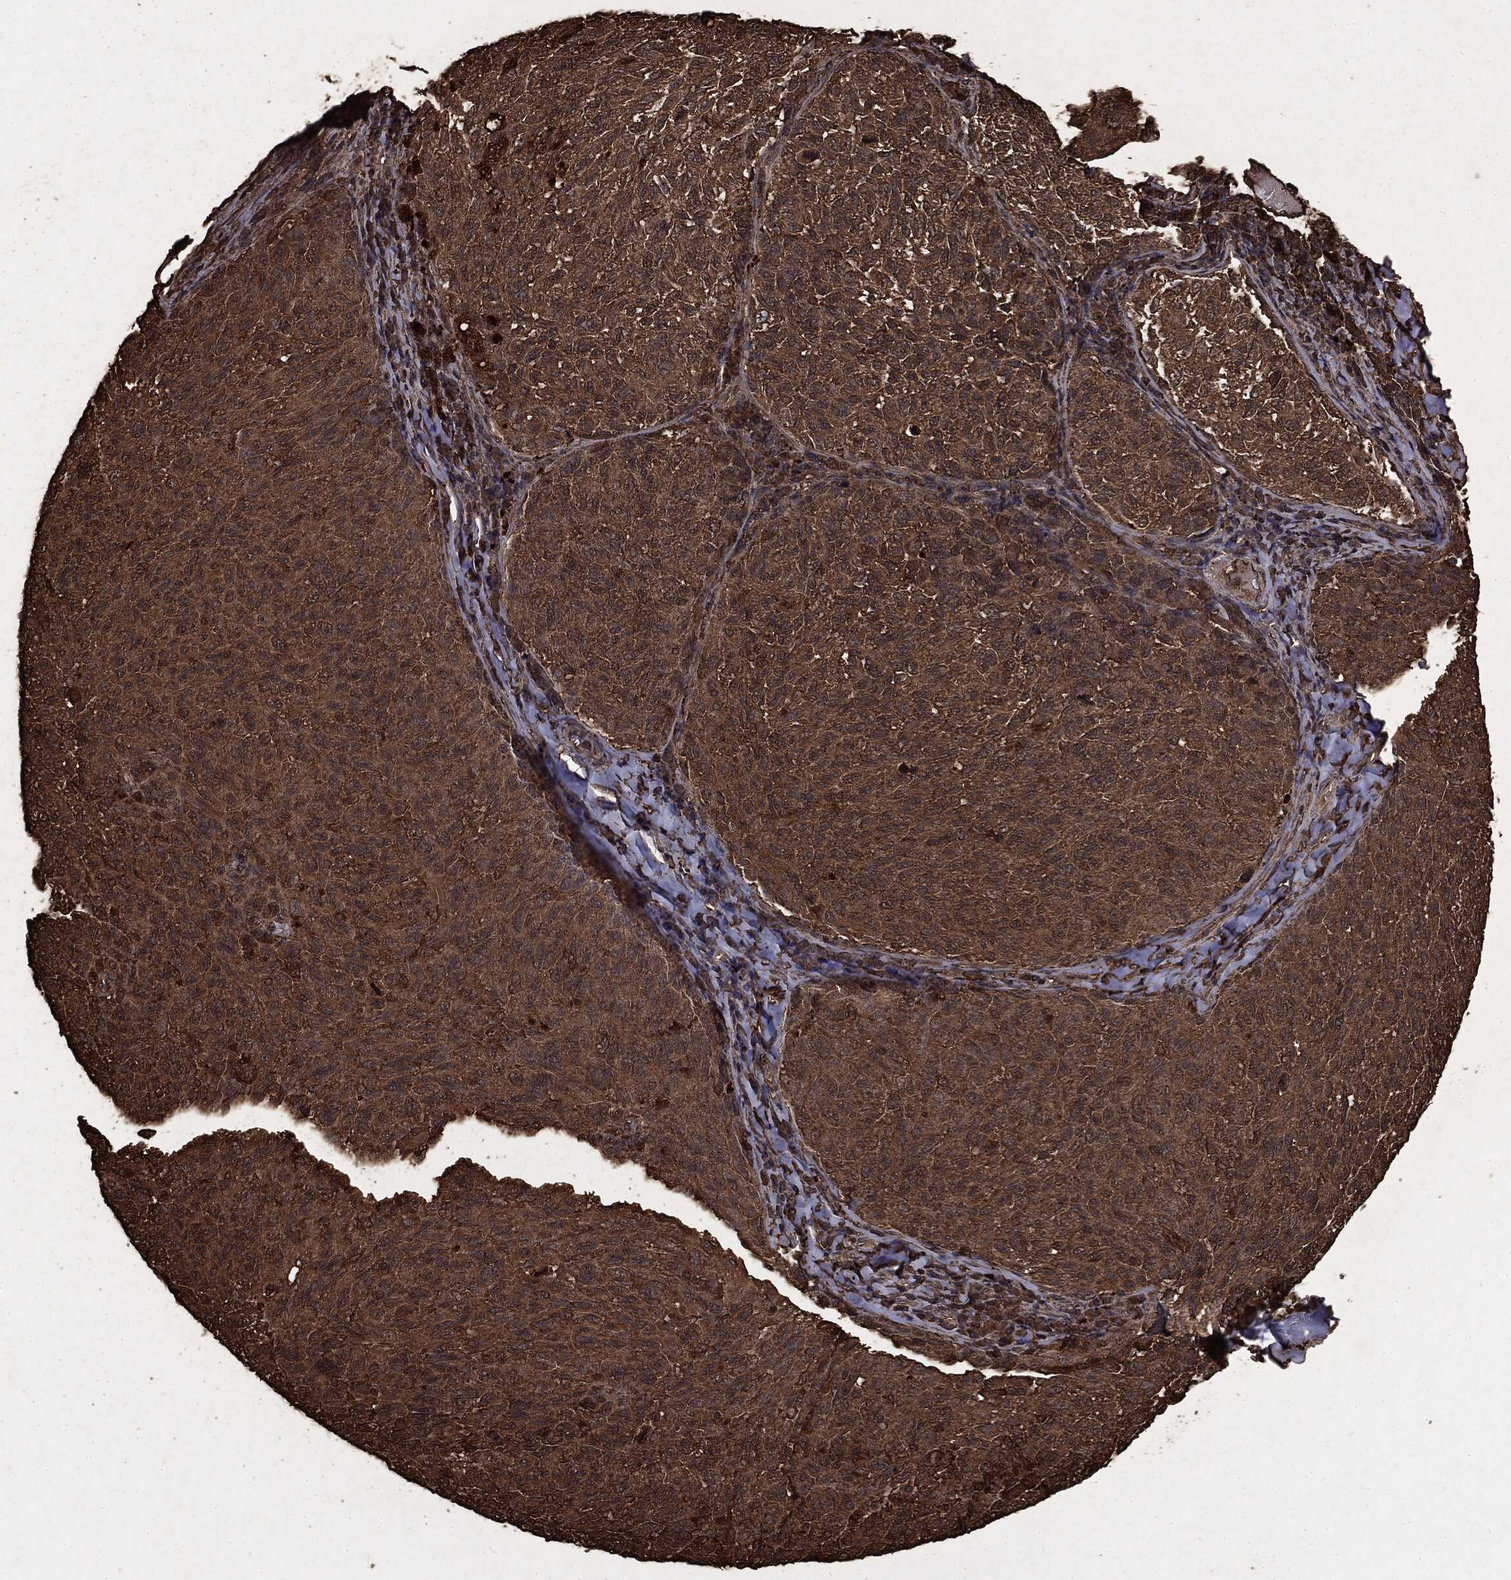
{"staining": {"intensity": "strong", "quantity": ">75%", "location": "cytoplasmic/membranous"}, "tissue": "melanoma", "cell_type": "Tumor cells", "image_type": "cancer", "snomed": [{"axis": "morphology", "description": "Malignant melanoma, NOS"}, {"axis": "topography", "description": "Skin"}], "caption": "Melanoma stained for a protein demonstrates strong cytoplasmic/membranous positivity in tumor cells.", "gene": "ARAF", "patient": {"sex": "female", "age": 73}}